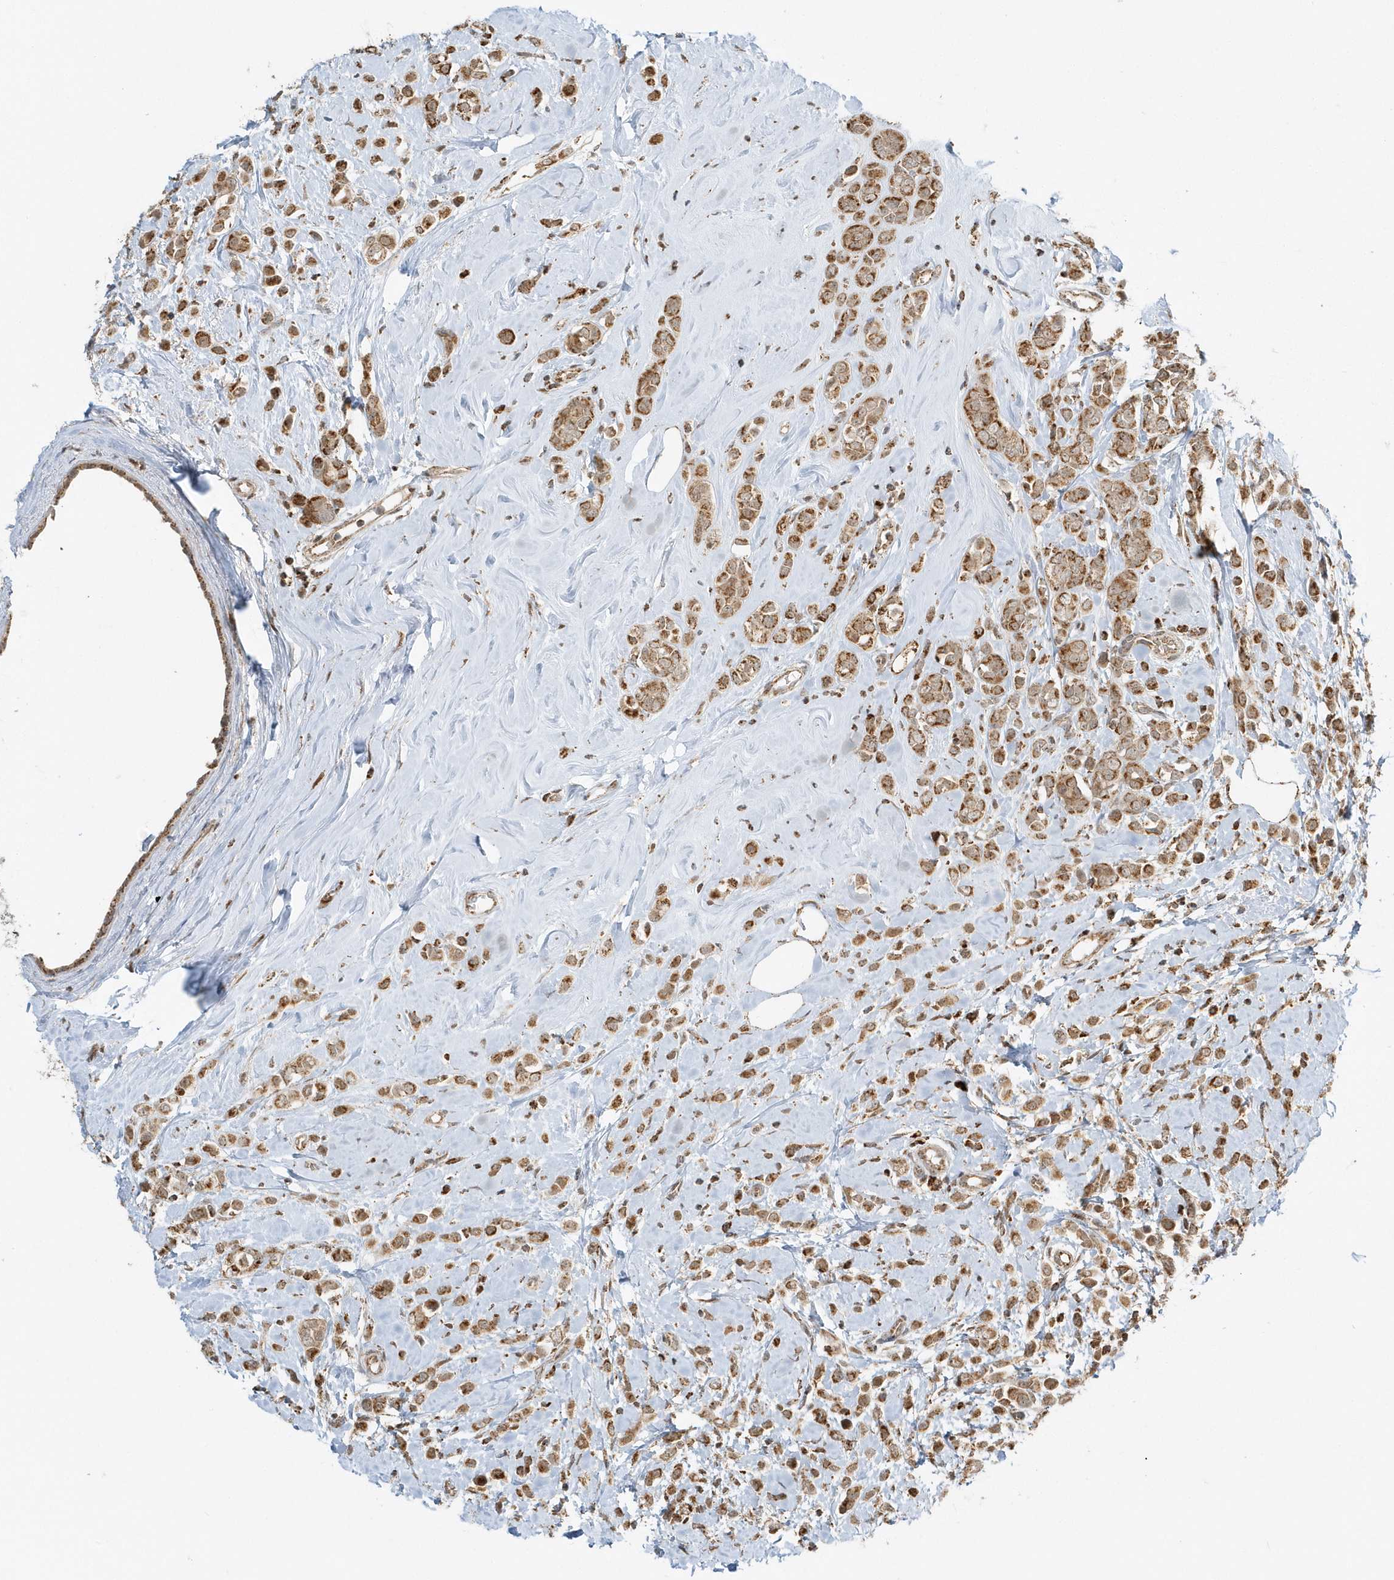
{"staining": {"intensity": "moderate", "quantity": ">75%", "location": "cytoplasmic/membranous"}, "tissue": "breast cancer", "cell_type": "Tumor cells", "image_type": "cancer", "snomed": [{"axis": "morphology", "description": "Lobular carcinoma"}, {"axis": "topography", "description": "Breast"}], "caption": "Breast cancer stained for a protein (brown) demonstrates moderate cytoplasmic/membranous positive expression in approximately >75% of tumor cells.", "gene": "PSMD6", "patient": {"sex": "female", "age": 47}}